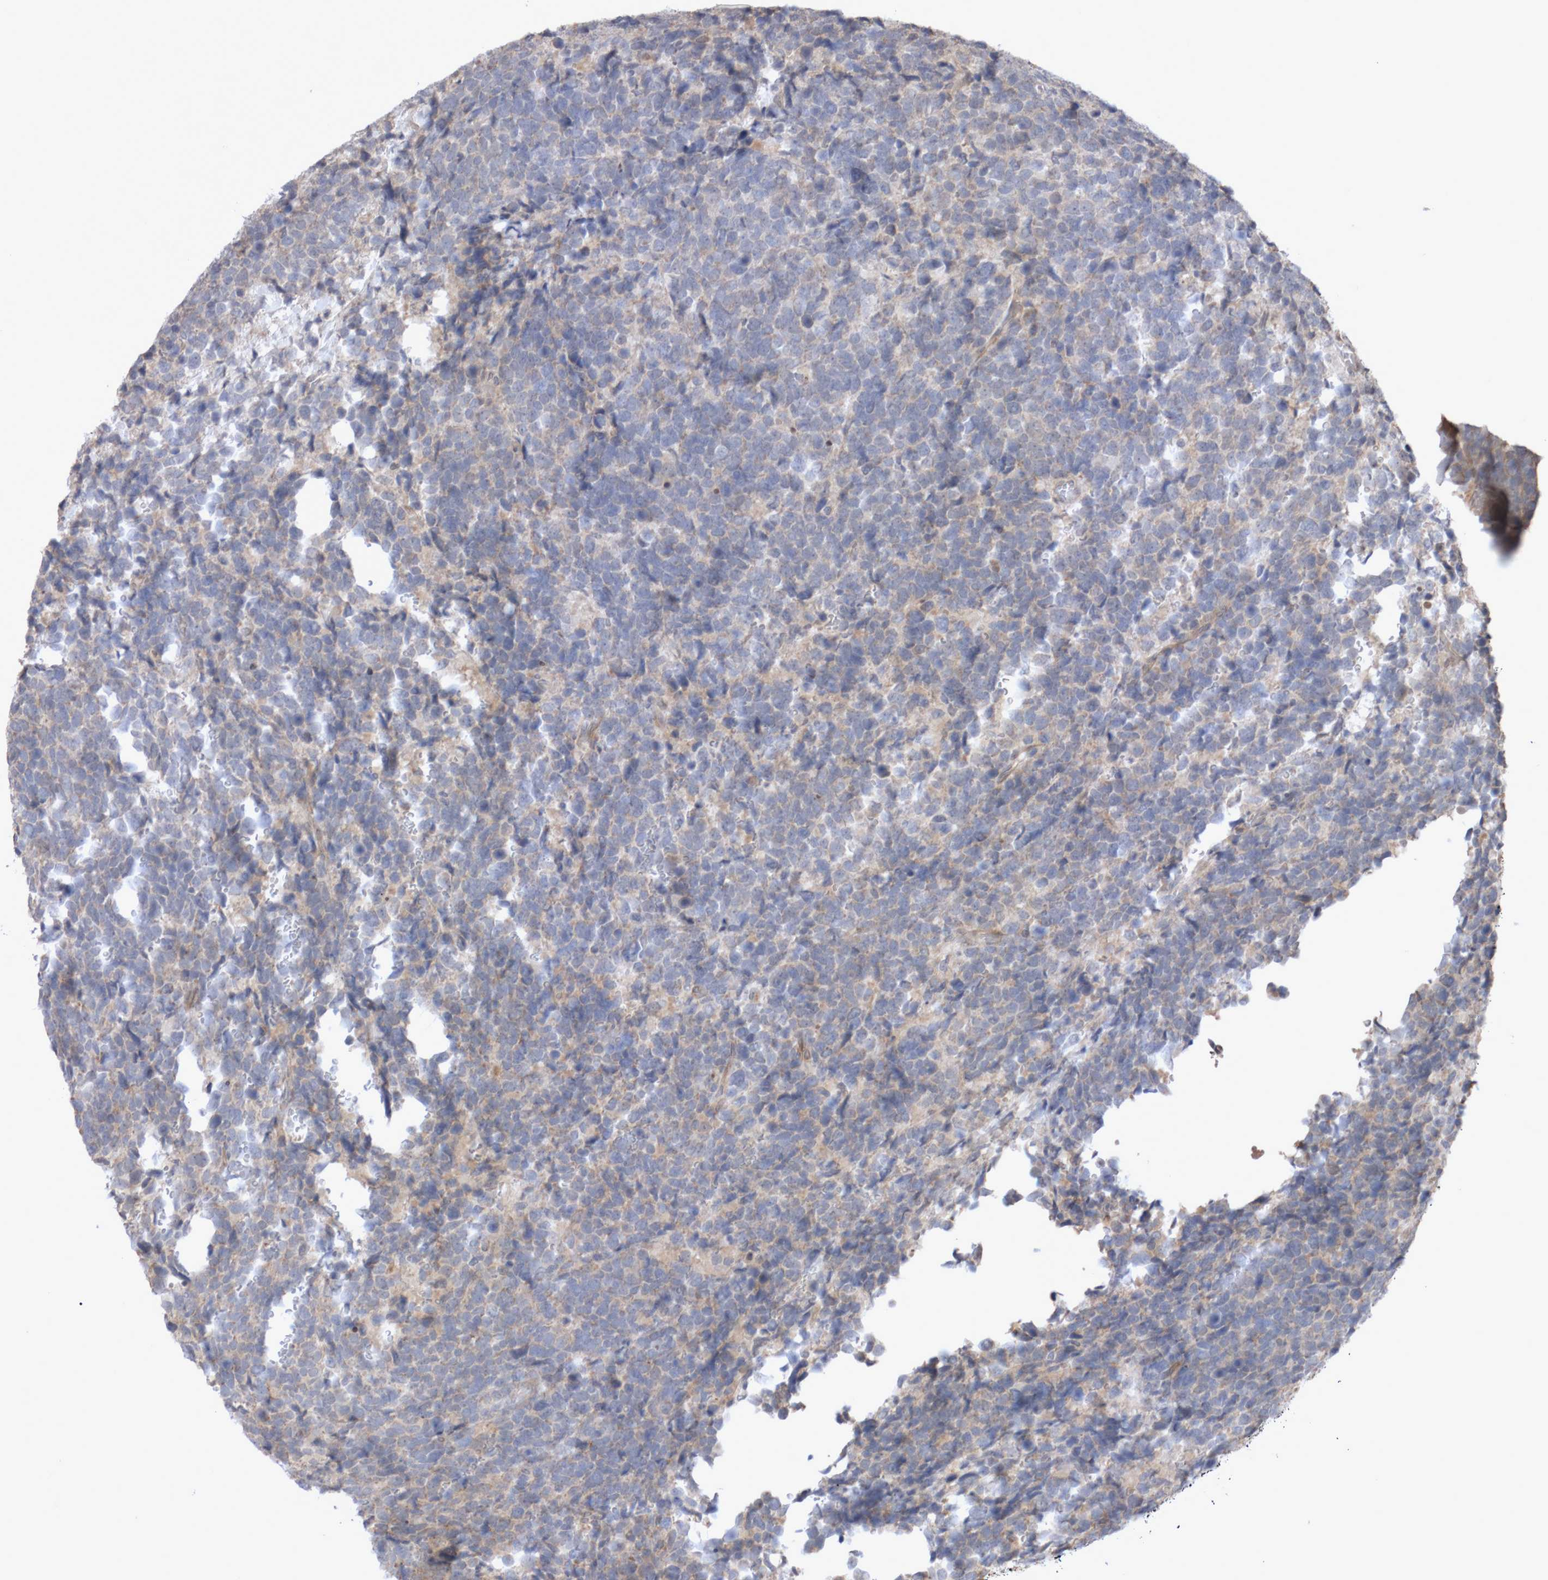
{"staining": {"intensity": "weak", "quantity": "<25%", "location": "cytoplasmic/membranous"}, "tissue": "urothelial cancer", "cell_type": "Tumor cells", "image_type": "cancer", "snomed": [{"axis": "morphology", "description": "Urothelial carcinoma, High grade"}, {"axis": "topography", "description": "Urinary bladder"}], "caption": "DAB immunohistochemical staining of human urothelial carcinoma (high-grade) exhibits no significant expression in tumor cells.", "gene": "DPH7", "patient": {"sex": "female", "age": 82}}